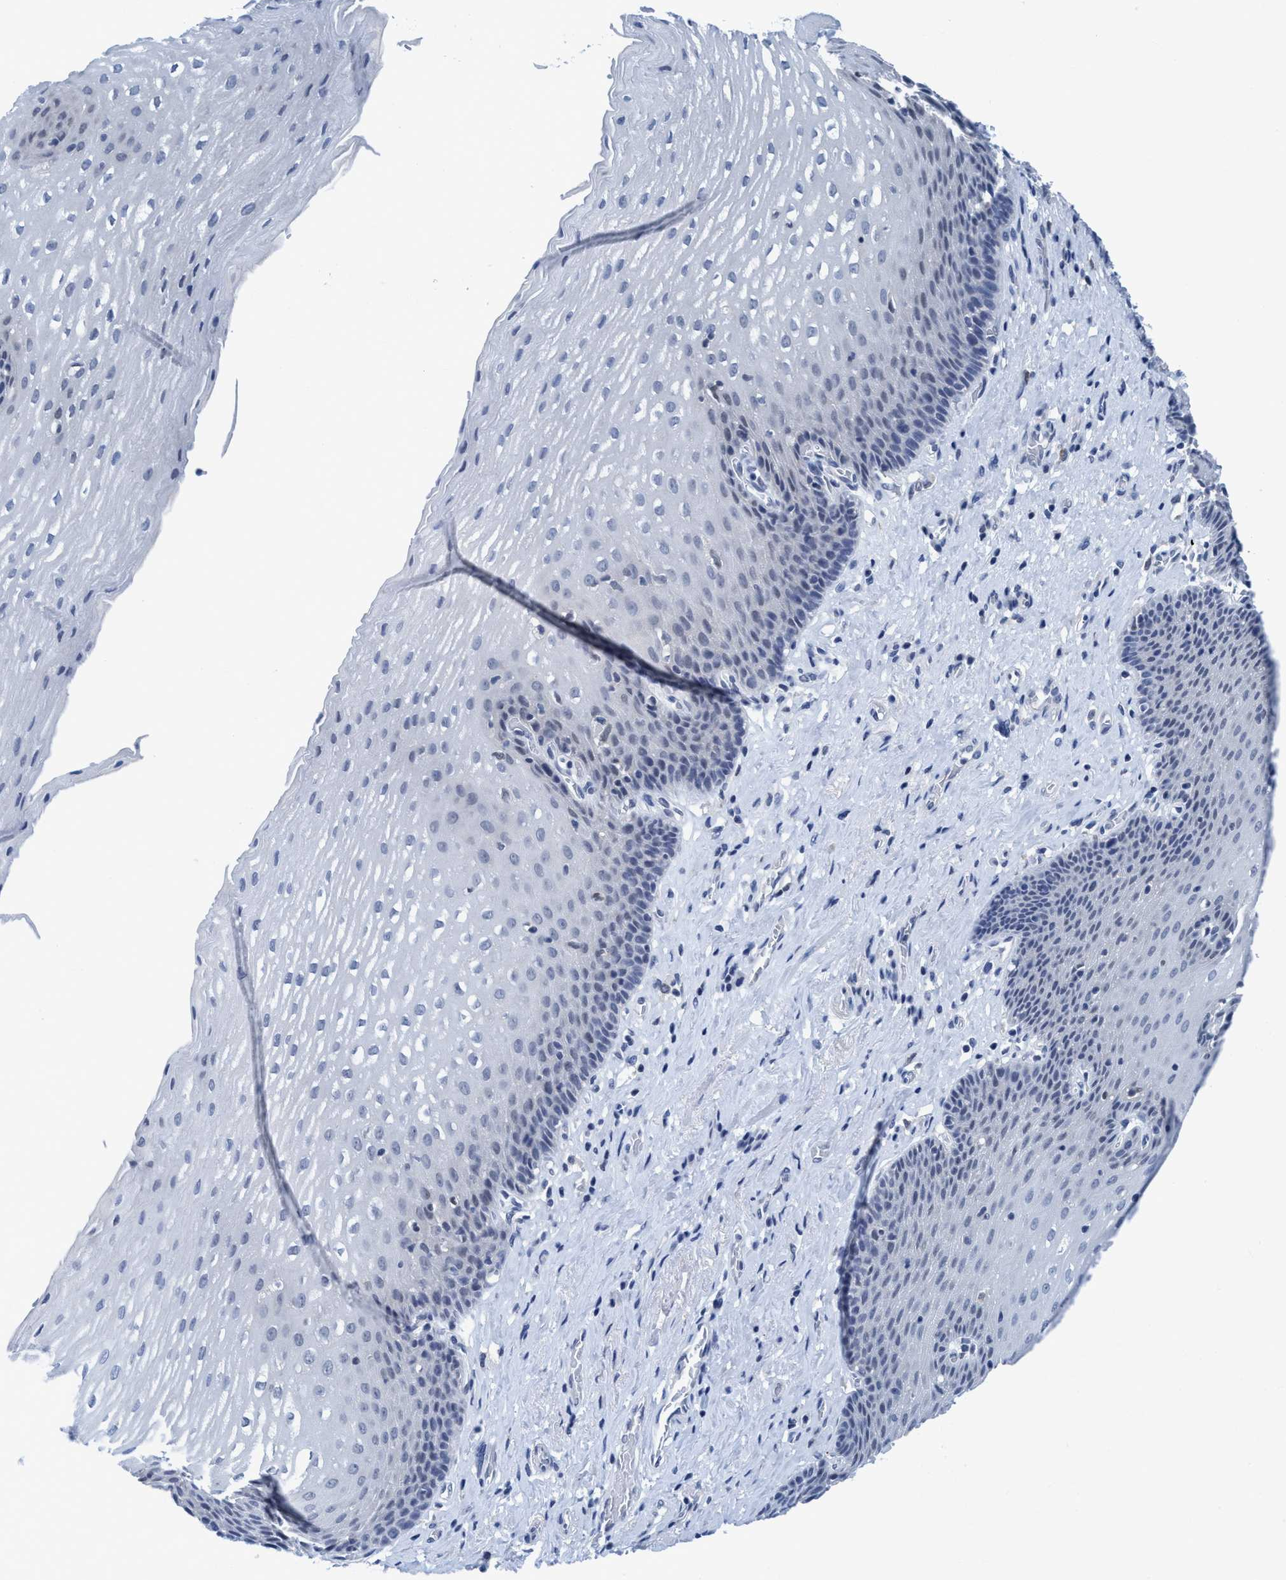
{"staining": {"intensity": "negative", "quantity": "none", "location": "none"}, "tissue": "esophagus", "cell_type": "Squamous epithelial cells", "image_type": "normal", "snomed": [{"axis": "morphology", "description": "Normal tissue, NOS"}, {"axis": "topography", "description": "Esophagus"}], "caption": "An IHC histopathology image of normal esophagus is shown. There is no staining in squamous epithelial cells of esophagus.", "gene": "DNAI1", "patient": {"sex": "male", "age": 48}}